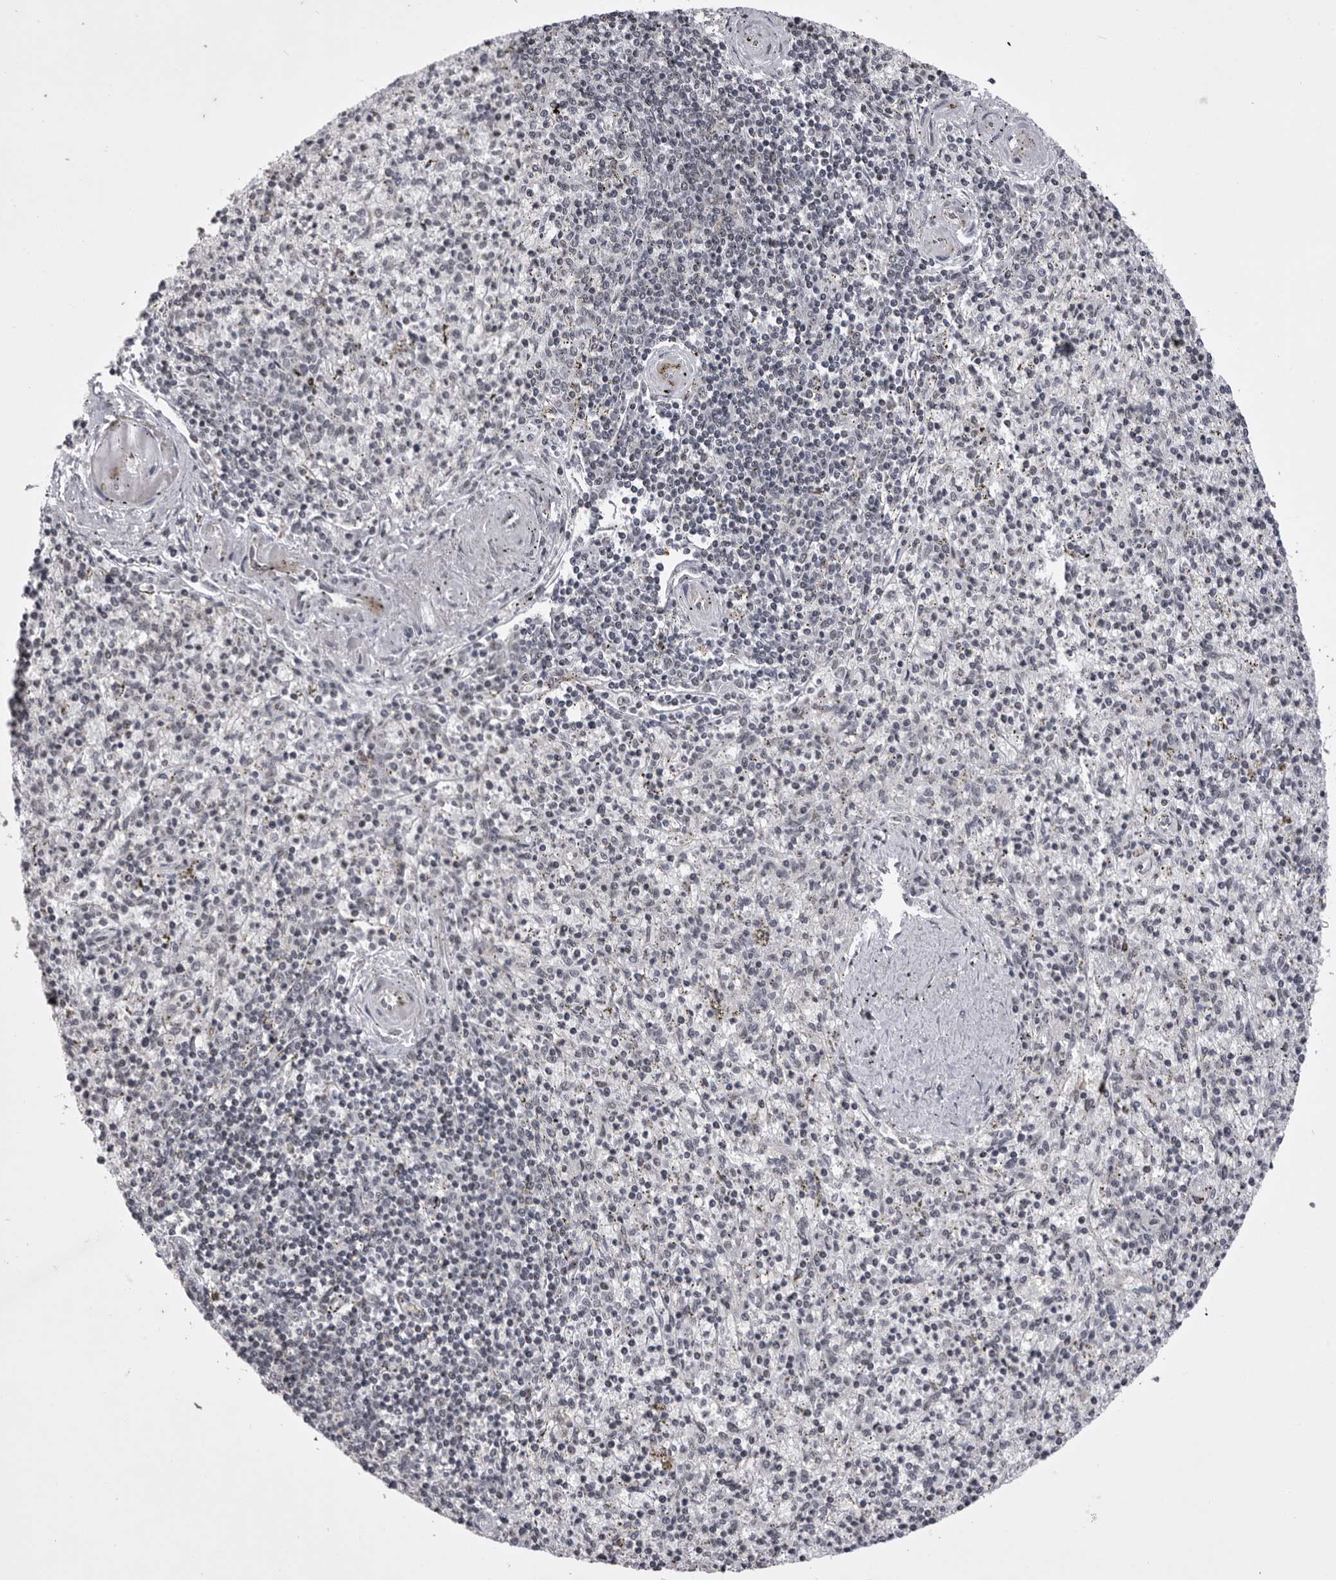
{"staining": {"intensity": "negative", "quantity": "none", "location": "none"}, "tissue": "spleen", "cell_type": "Cells in red pulp", "image_type": "normal", "snomed": [{"axis": "morphology", "description": "Normal tissue, NOS"}, {"axis": "topography", "description": "Spleen"}], "caption": "A high-resolution image shows immunohistochemistry (IHC) staining of normal spleen, which reveals no significant staining in cells in red pulp.", "gene": "PRPF3", "patient": {"sex": "male", "age": 72}}